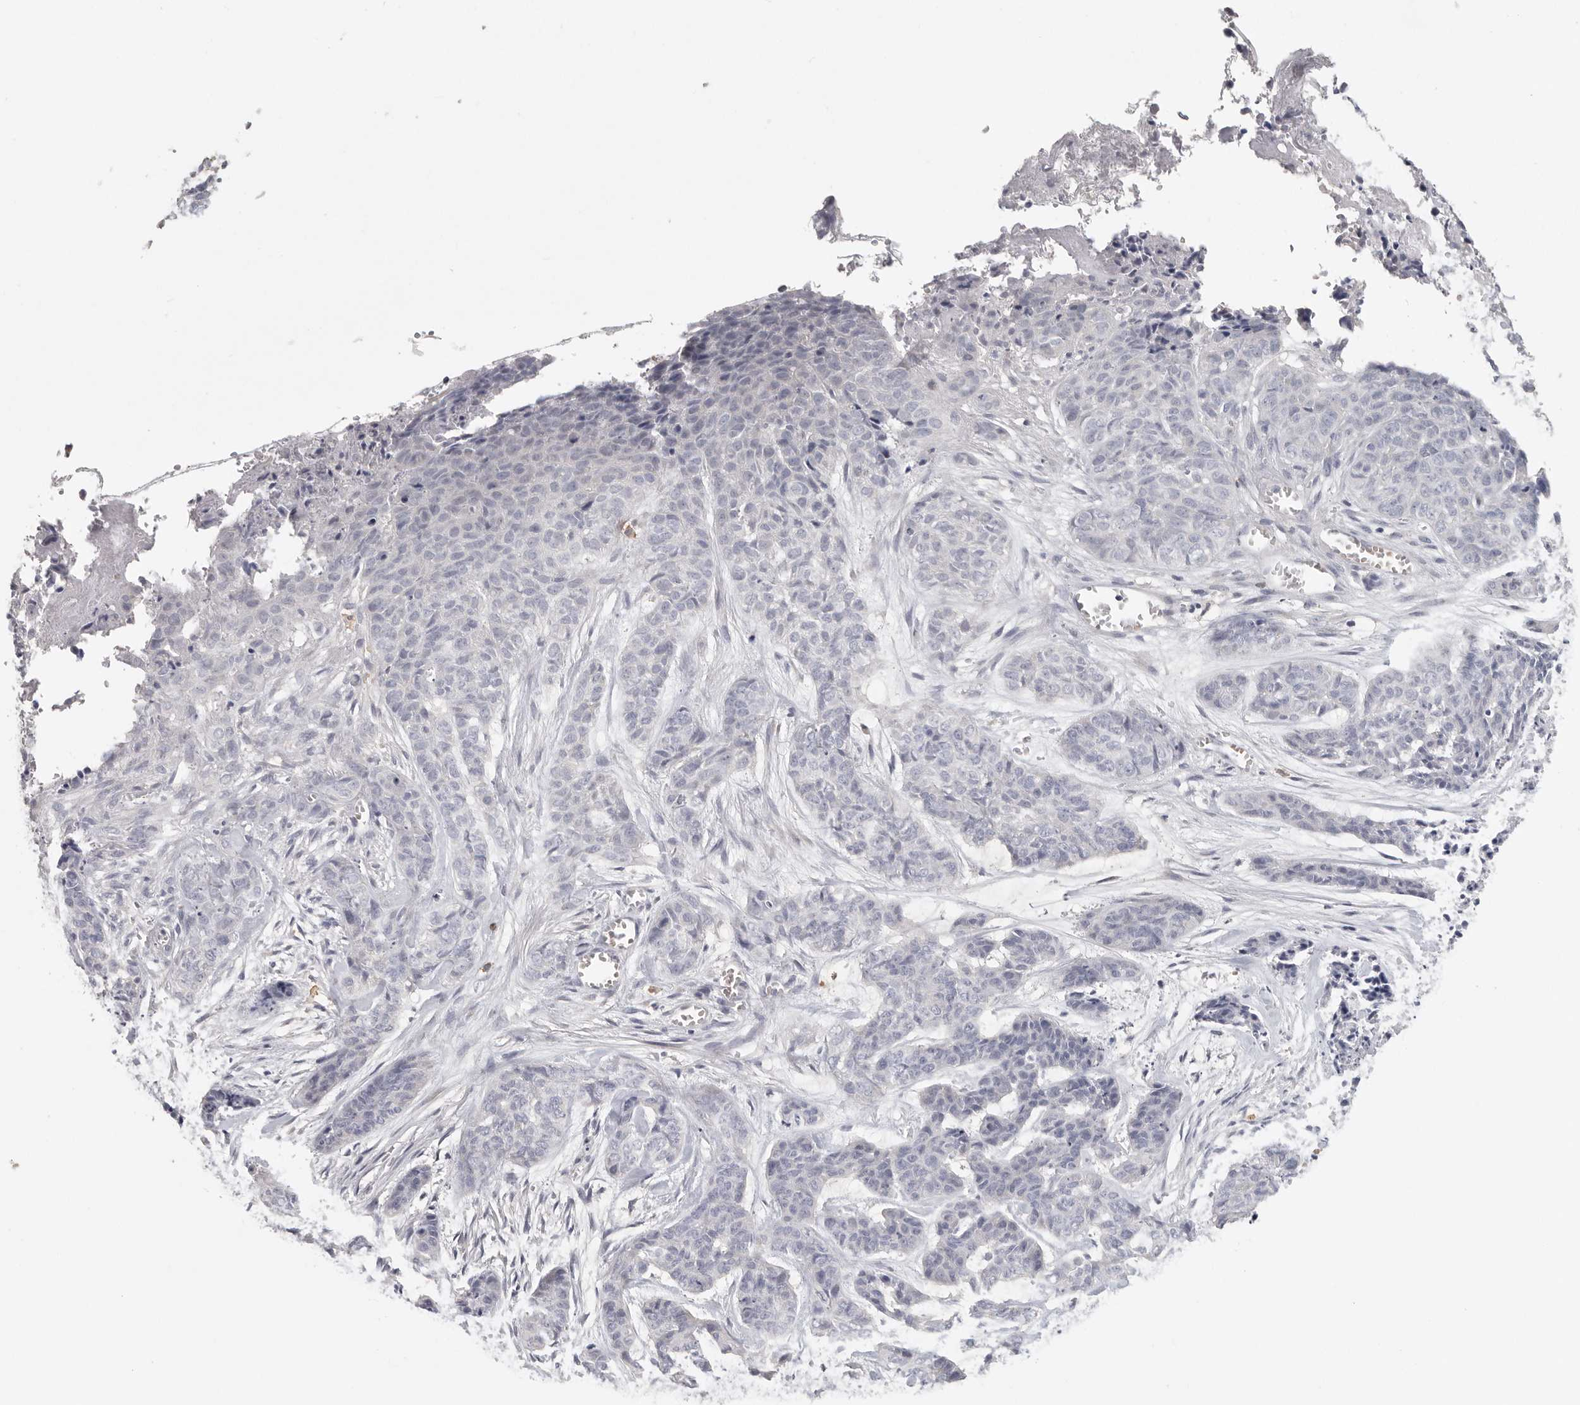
{"staining": {"intensity": "negative", "quantity": "none", "location": "none"}, "tissue": "skin cancer", "cell_type": "Tumor cells", "image_type": "cancer", "snomed": [{"axis": "morphology", "description": "Basal cell carcinoma"}, {"axis": "topography", "description": "Skin"}], "caption": "The image exhibits no staining of tumor cells in skin basal cell carcinoma.", "gene": "DNAJC11", "patient": {"sex": "female", "age": 64}}